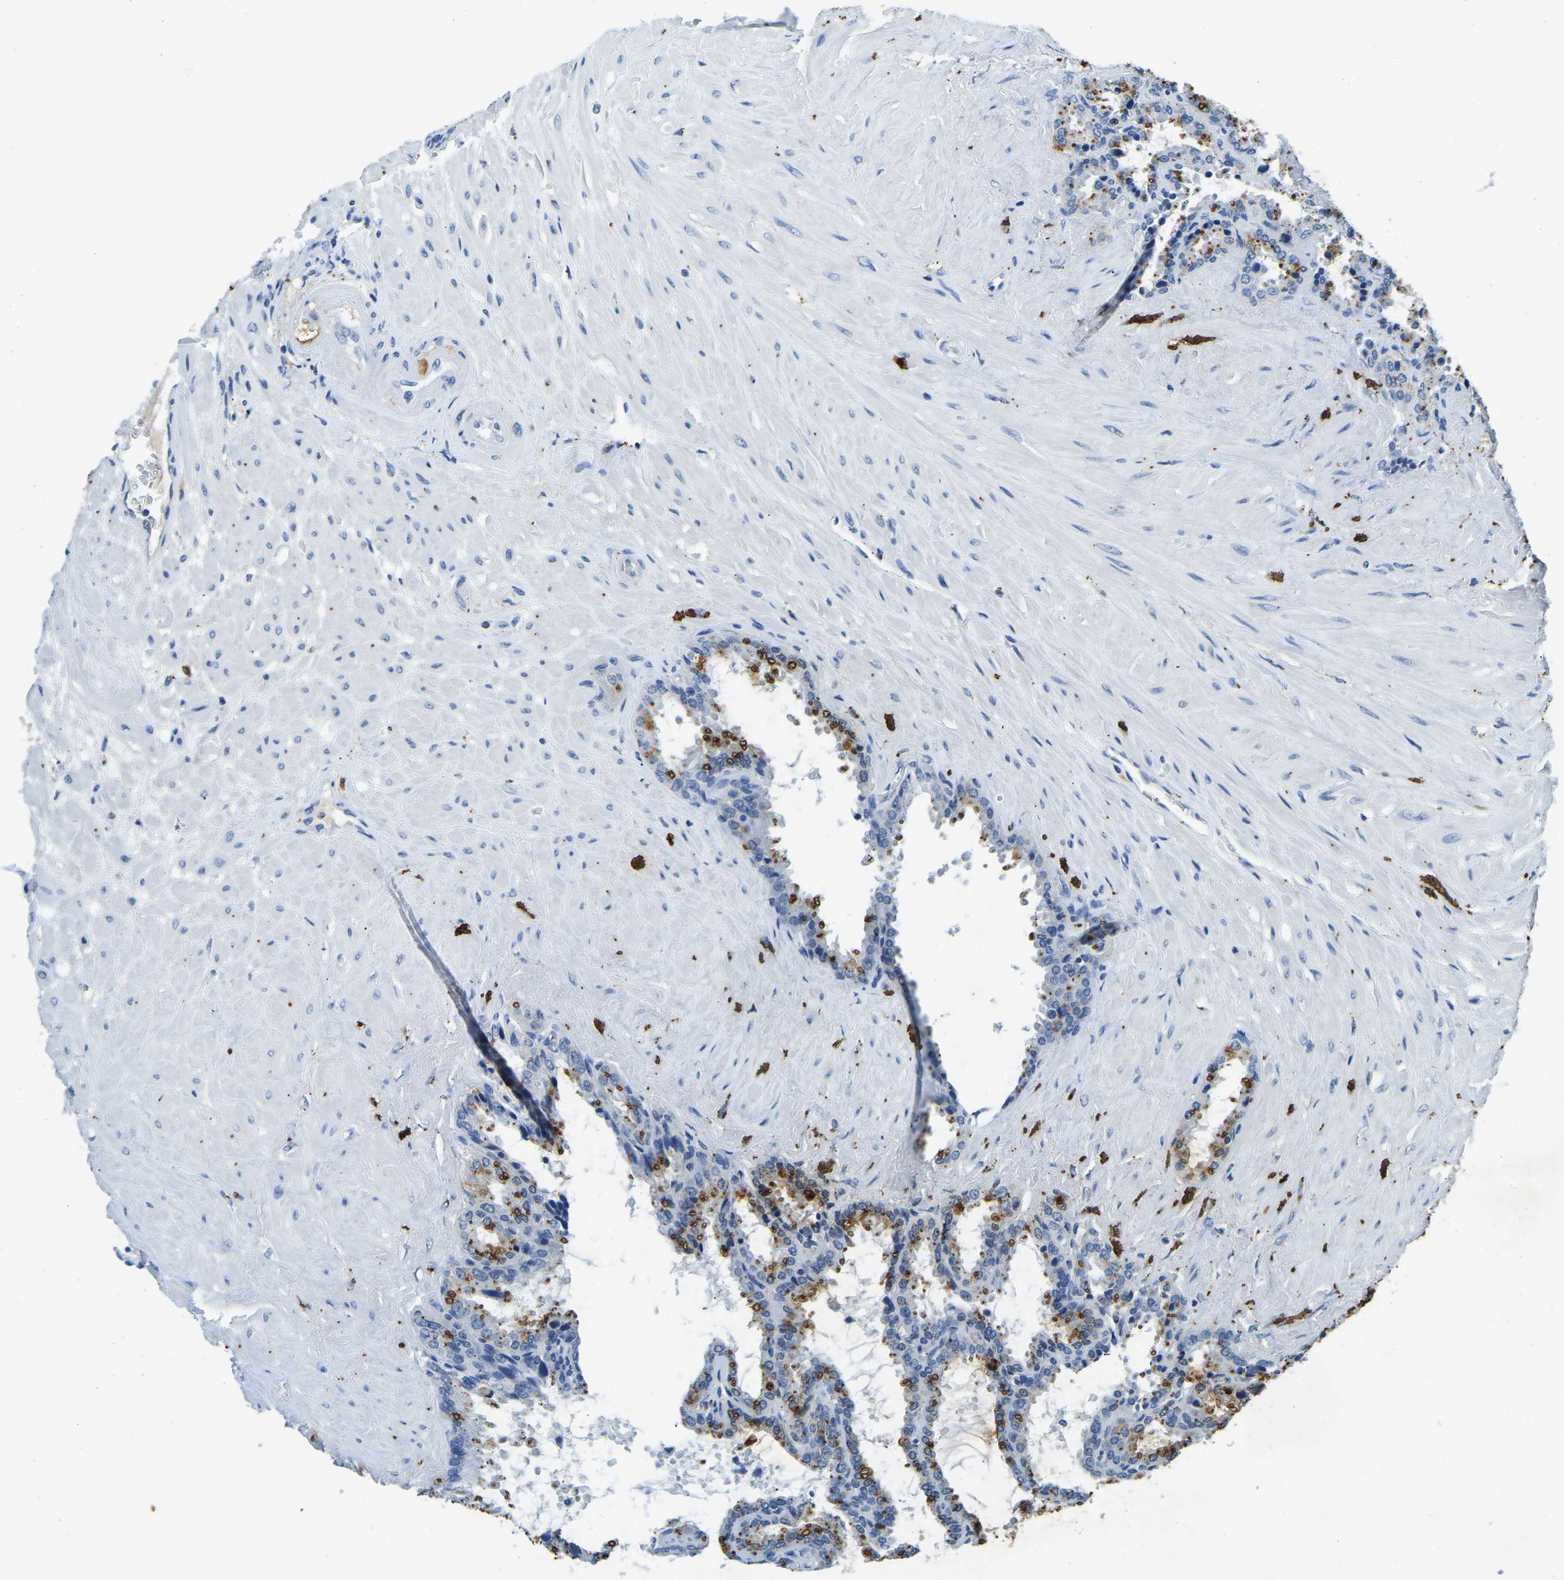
{"staining": {"intensity": "moderate", "quantity": ">75%", "location": "cytoplasmic/membranous"}, "tissue": "seminal vesicle", "cell_type": "Glandular cells", "image_type": "normal", "snomed": [{"axis": "morphology", "description": "Normal tissue, NOS"}, {"axis": "topography", "description": "Seminal veicle"}], "caption": "This histopathology image exhibits IHC staining of benign human seminal vesicle, with medium moderate cytoplasmic/membranous staining in approximately >75% of glandular cells.", "gene": "UBN2", "patient": {"sex": "male", "age": 46}}